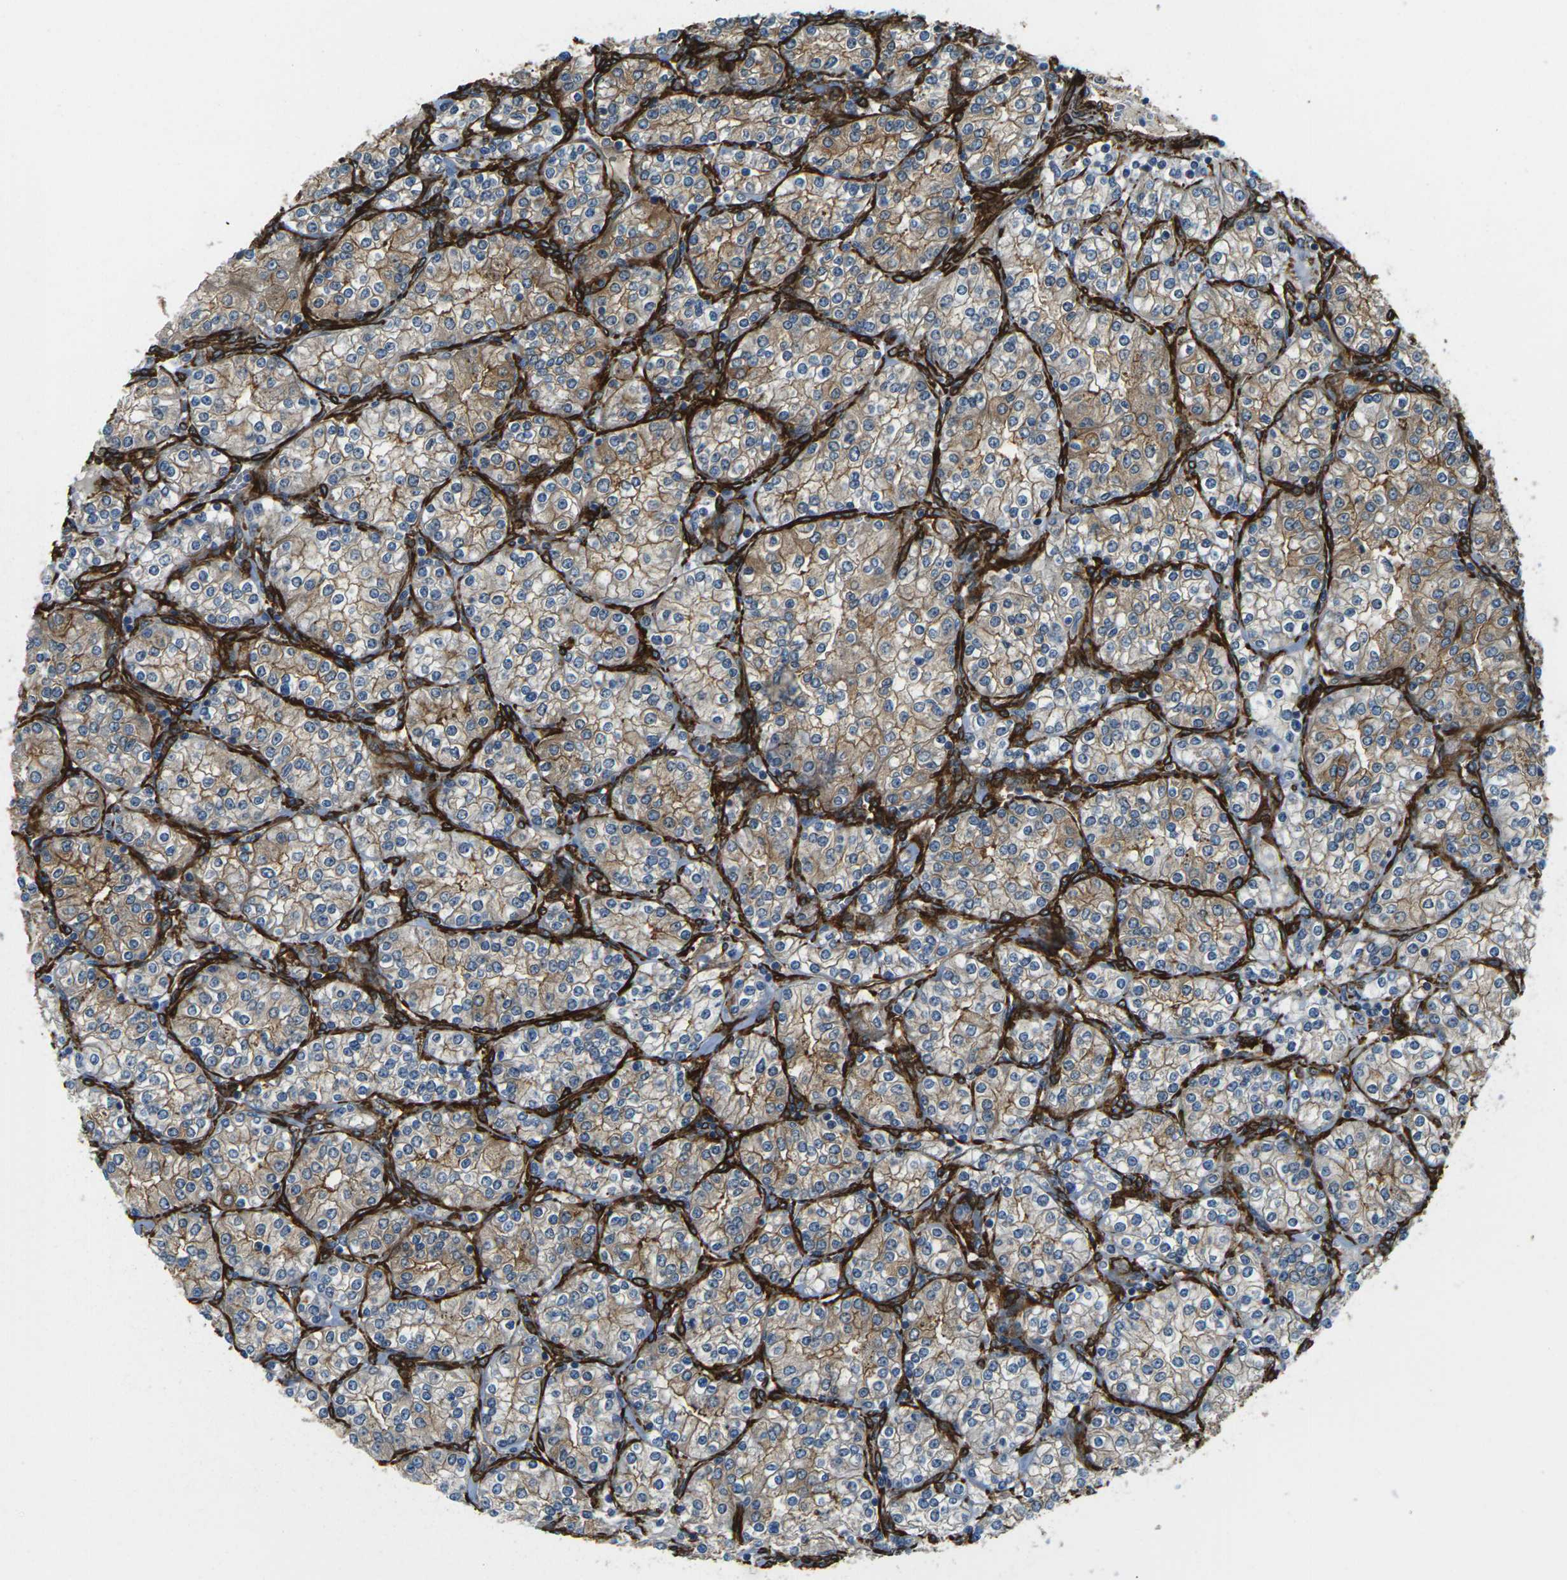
{"staining": {"intensity": "moderate", "quantity": "25%-75%", "location": "cytoplasmic/membranous"}, "tissue": "renal cancer", "cell_type": "Tumor cells", "image_type": "cancer", "snomed": [{"axis": "morphology", "description": "Adenocarcinoma, NOS"}, {"axis": "topography", "description": "Kidney"}], "caption": "There is medium levels of moderate cytoplasmic/membranous positivity in tumor cells of renal cancer (adenocarcinoma), as demonstrated by immunohistochemical staining (brown color).", "gene": "GRAMD1C", "patient": {"sex": "male", "age": 77}}